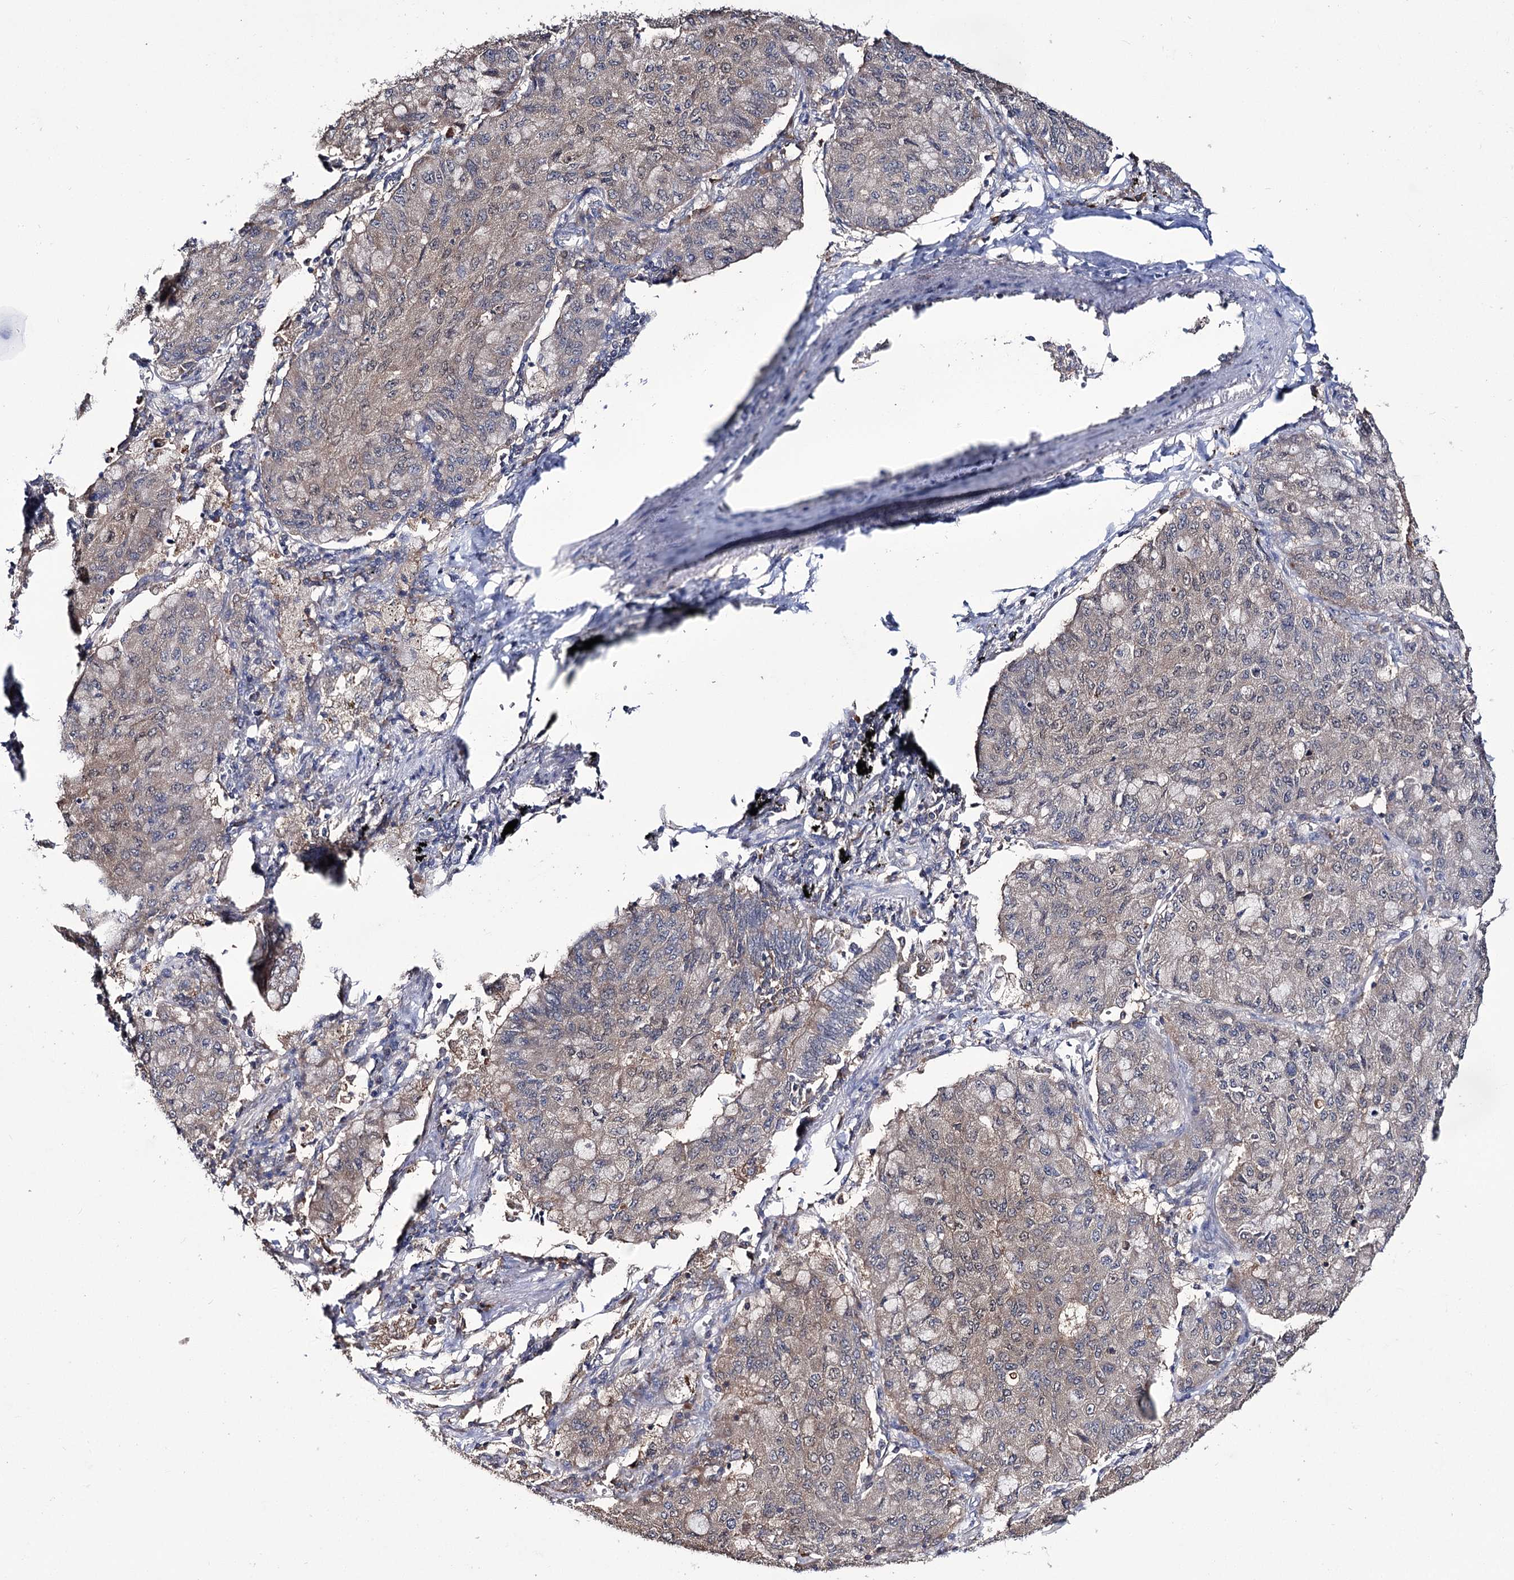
{"staining": {"intensity": "weak", "quantity": ">75%", "location": "cytoplasmic/membranous"}, "tissue": "lung cancer", "cell_type": "Tumor cells", "image_type": "cancer", "snomed": [{"axis": "morphology", "description": "Squamous cell carcinoma, NOS"}, {"axis": "topography", "description": "Lung"}], "caption": "The immunohistochemical stain highlights weak cytoplasmic/membranous expression in tumor cells of squamous cell carcinoma (lung) tissue.", "gene": "PTER", "patient": {"sex": "male", "age": 74}}